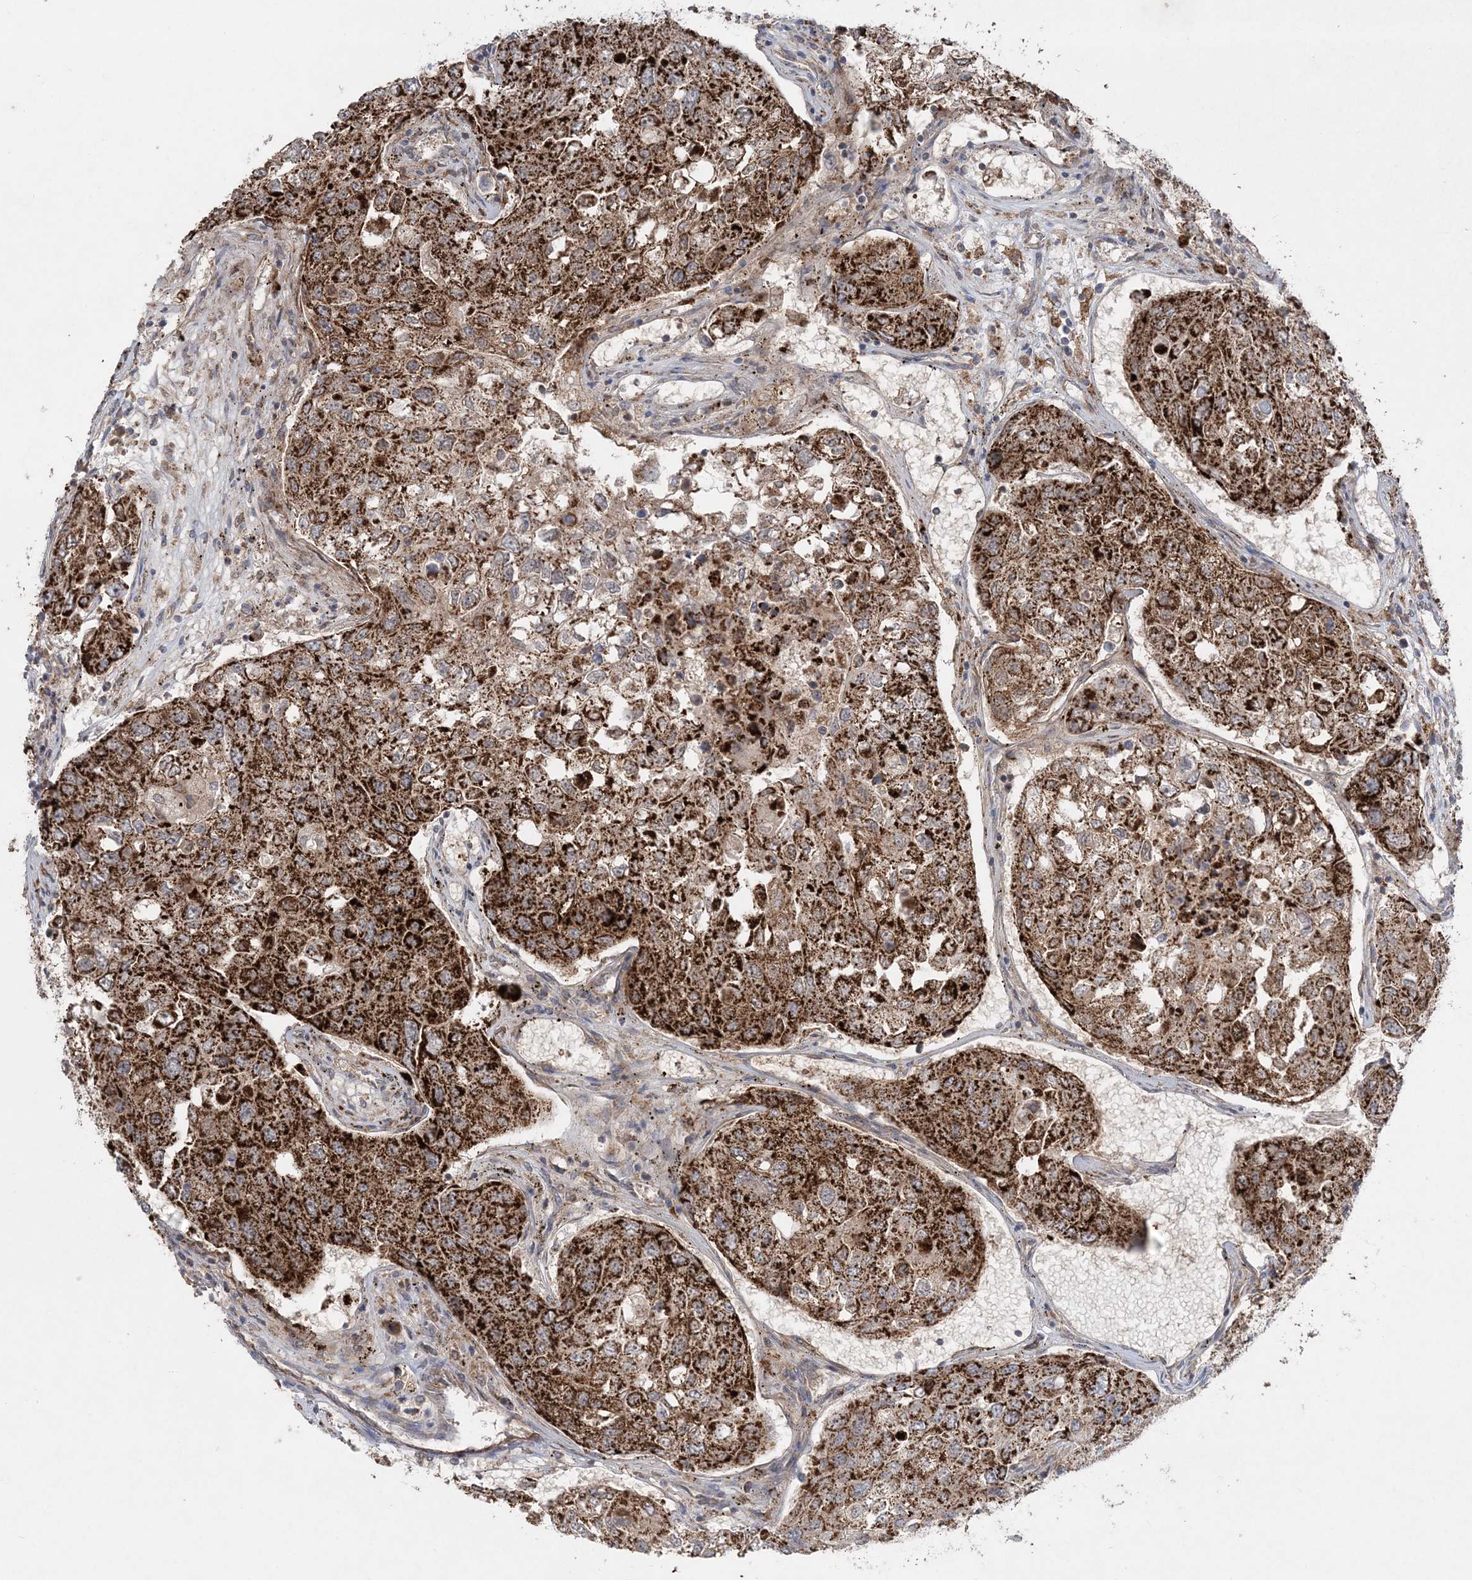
{"staining": {"intensity": "strong", "quantity": ">75%", "location": "cytoplasmic/membranous"}, "tissue": "urothelial cancer", "cell_type": "Tumor cells", "image_type": "cancer", "snomed": [{"axis": "morphology", "description": "Urothelial carcinoma, High grade"}, {"axis": "topography", "description": "Lymph node"}, {"axis": "topography", "description": "Urinary bladder"}], "caption": "Protein expression analysis of human urothelial carcinoma (high-grade) reveals strong cytoplasmic/membranous expression in approximately >75% of tumor cells. The protein is stained brown, and the nuclei are stained in blue (DAB IHC with brightfield microscopy, high magnification).", "gene": "LRPPRC", "patient": {"sex": "male", "age": 51}}